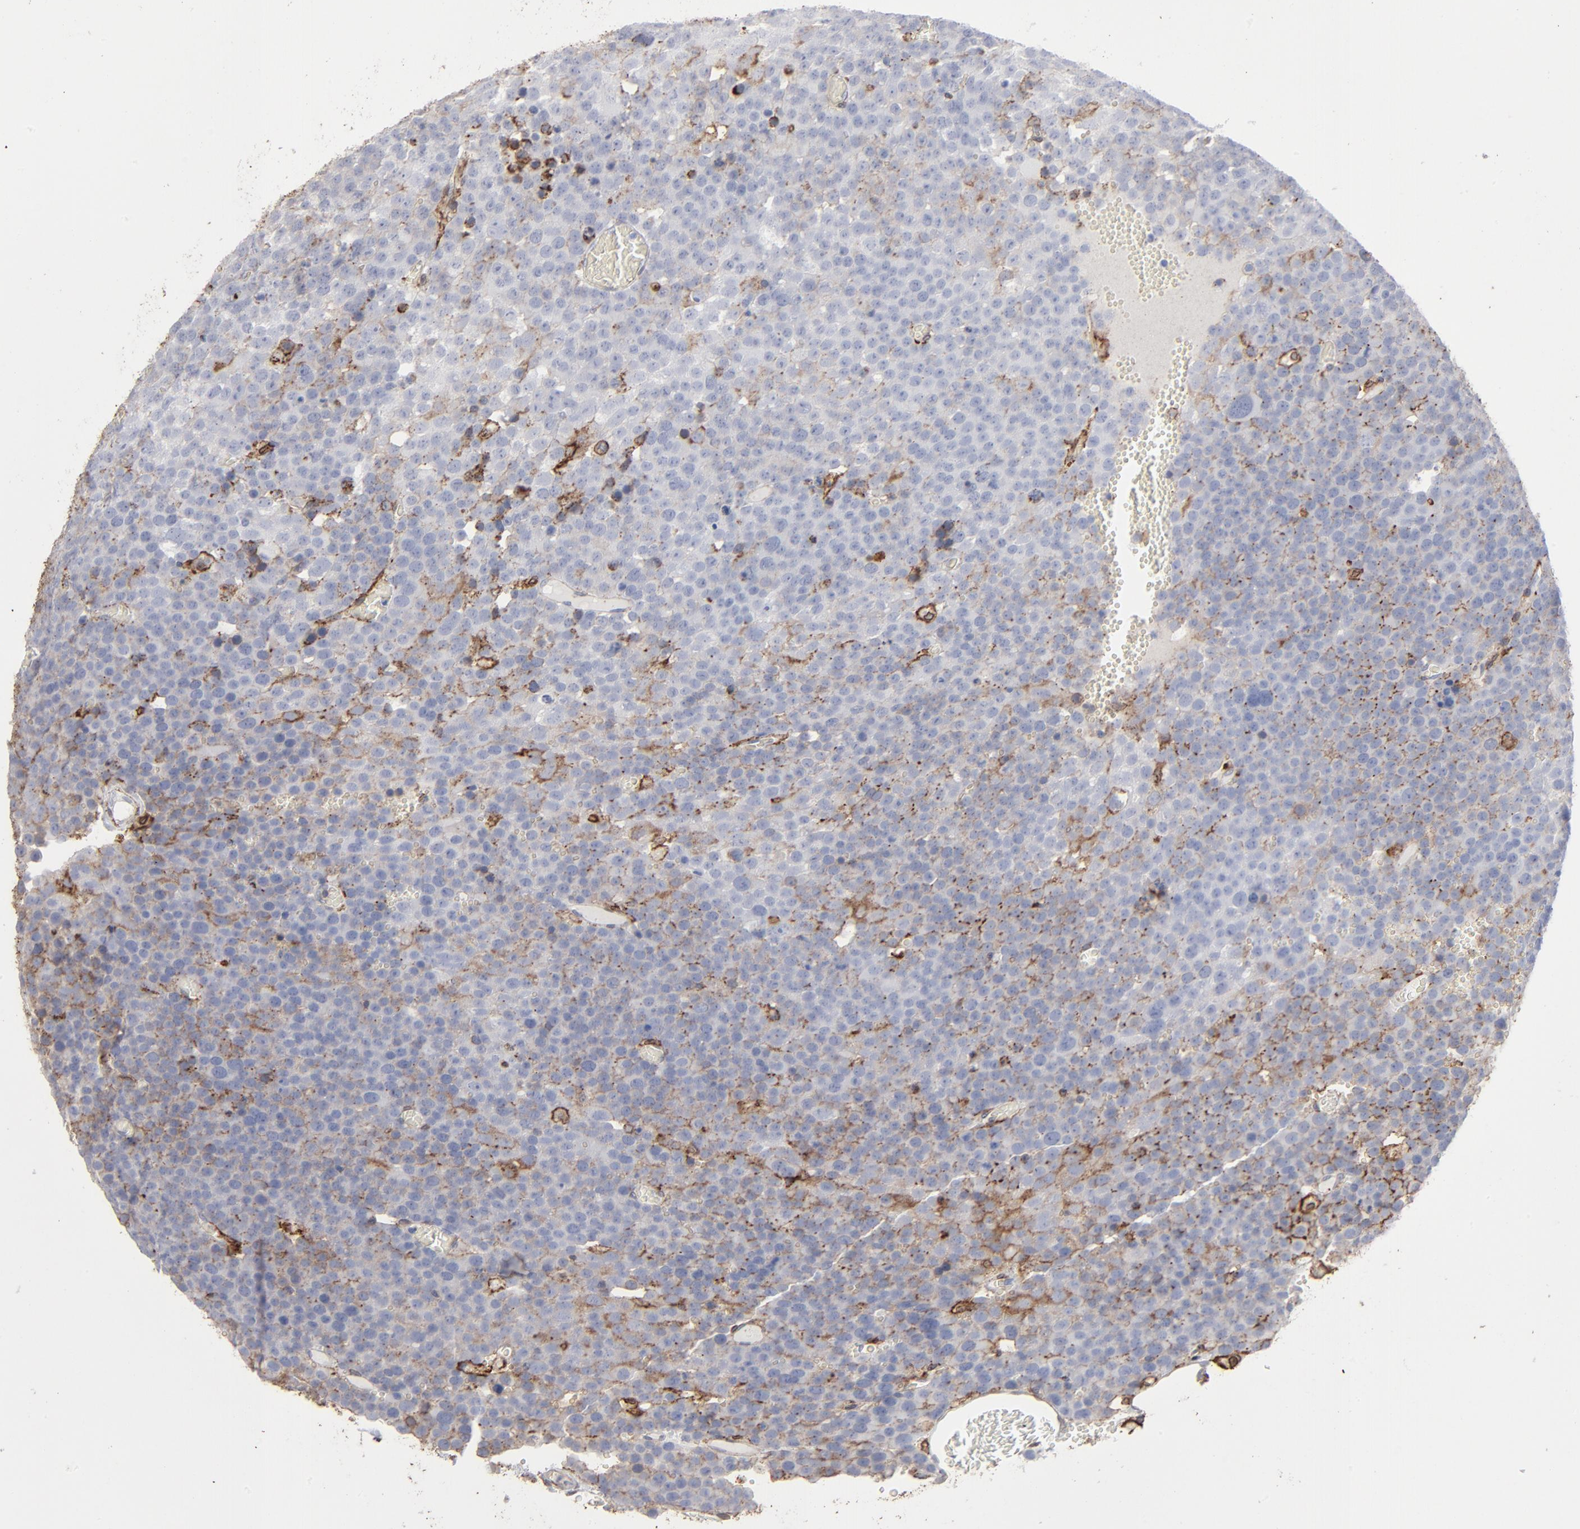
{"staining": {"intensity": "moderate", "quantity": "25%-75%", "location": "cytoplasmic/membranous"}, "tissue": "testis cancer", "cell_type": "Tumor cells", "image_type": "cancer", "snomed": [{"axis": "morphology", "description": "Seminoma, NOS"}, {"axis": "topography", "description": "Testis"}], "caption": "A medium amount of moderate cytoplasmic/membranous positivity is appreciated in about 25%-75% of tumor cells in seminoma (testis) tissue.", "gene": "ANXA5", "patient": {"sex": "male", "age": 71}}